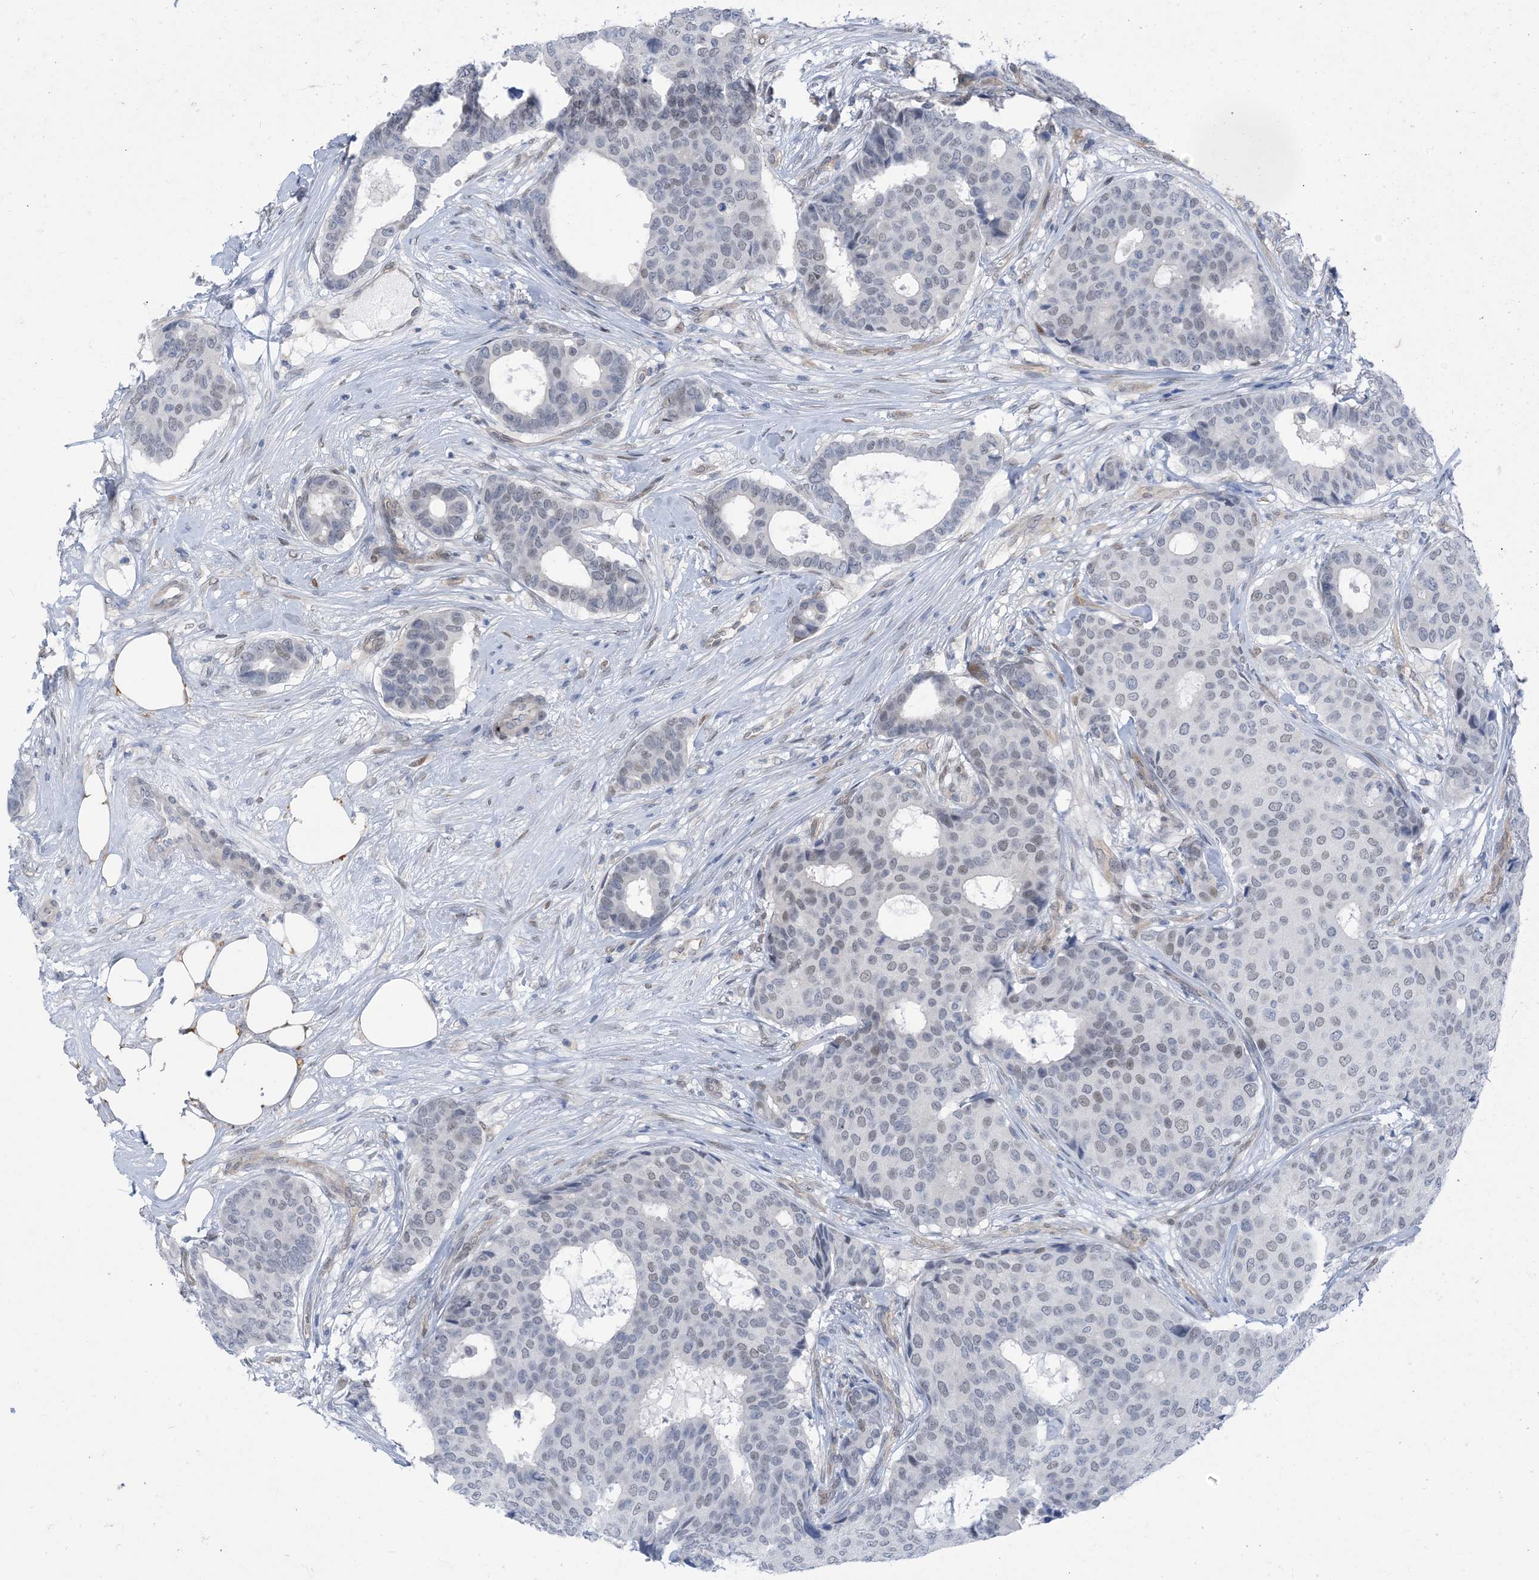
{"staining": {"intensity": "negative", "quantity": "none", "location": "none"}, "tissue": "breast cancer", "cell_type": "Tumor cells", "image_type": "cancer", "snomed": [{"axis": "morphology", "description": "Duct carcinoma"}, {"axis": "topography", "description": "Breast"}], "caption": "IHC photomicrograph of neoplastic tissue: human breast infiltrating ductal carcinoma stained with DAB (3,3'-diaminobenzidine) exhibits no significant protein staining in tumor cells.", "gene": "ZC3H12A", "patient": {"sex": "female", "age": 75}}